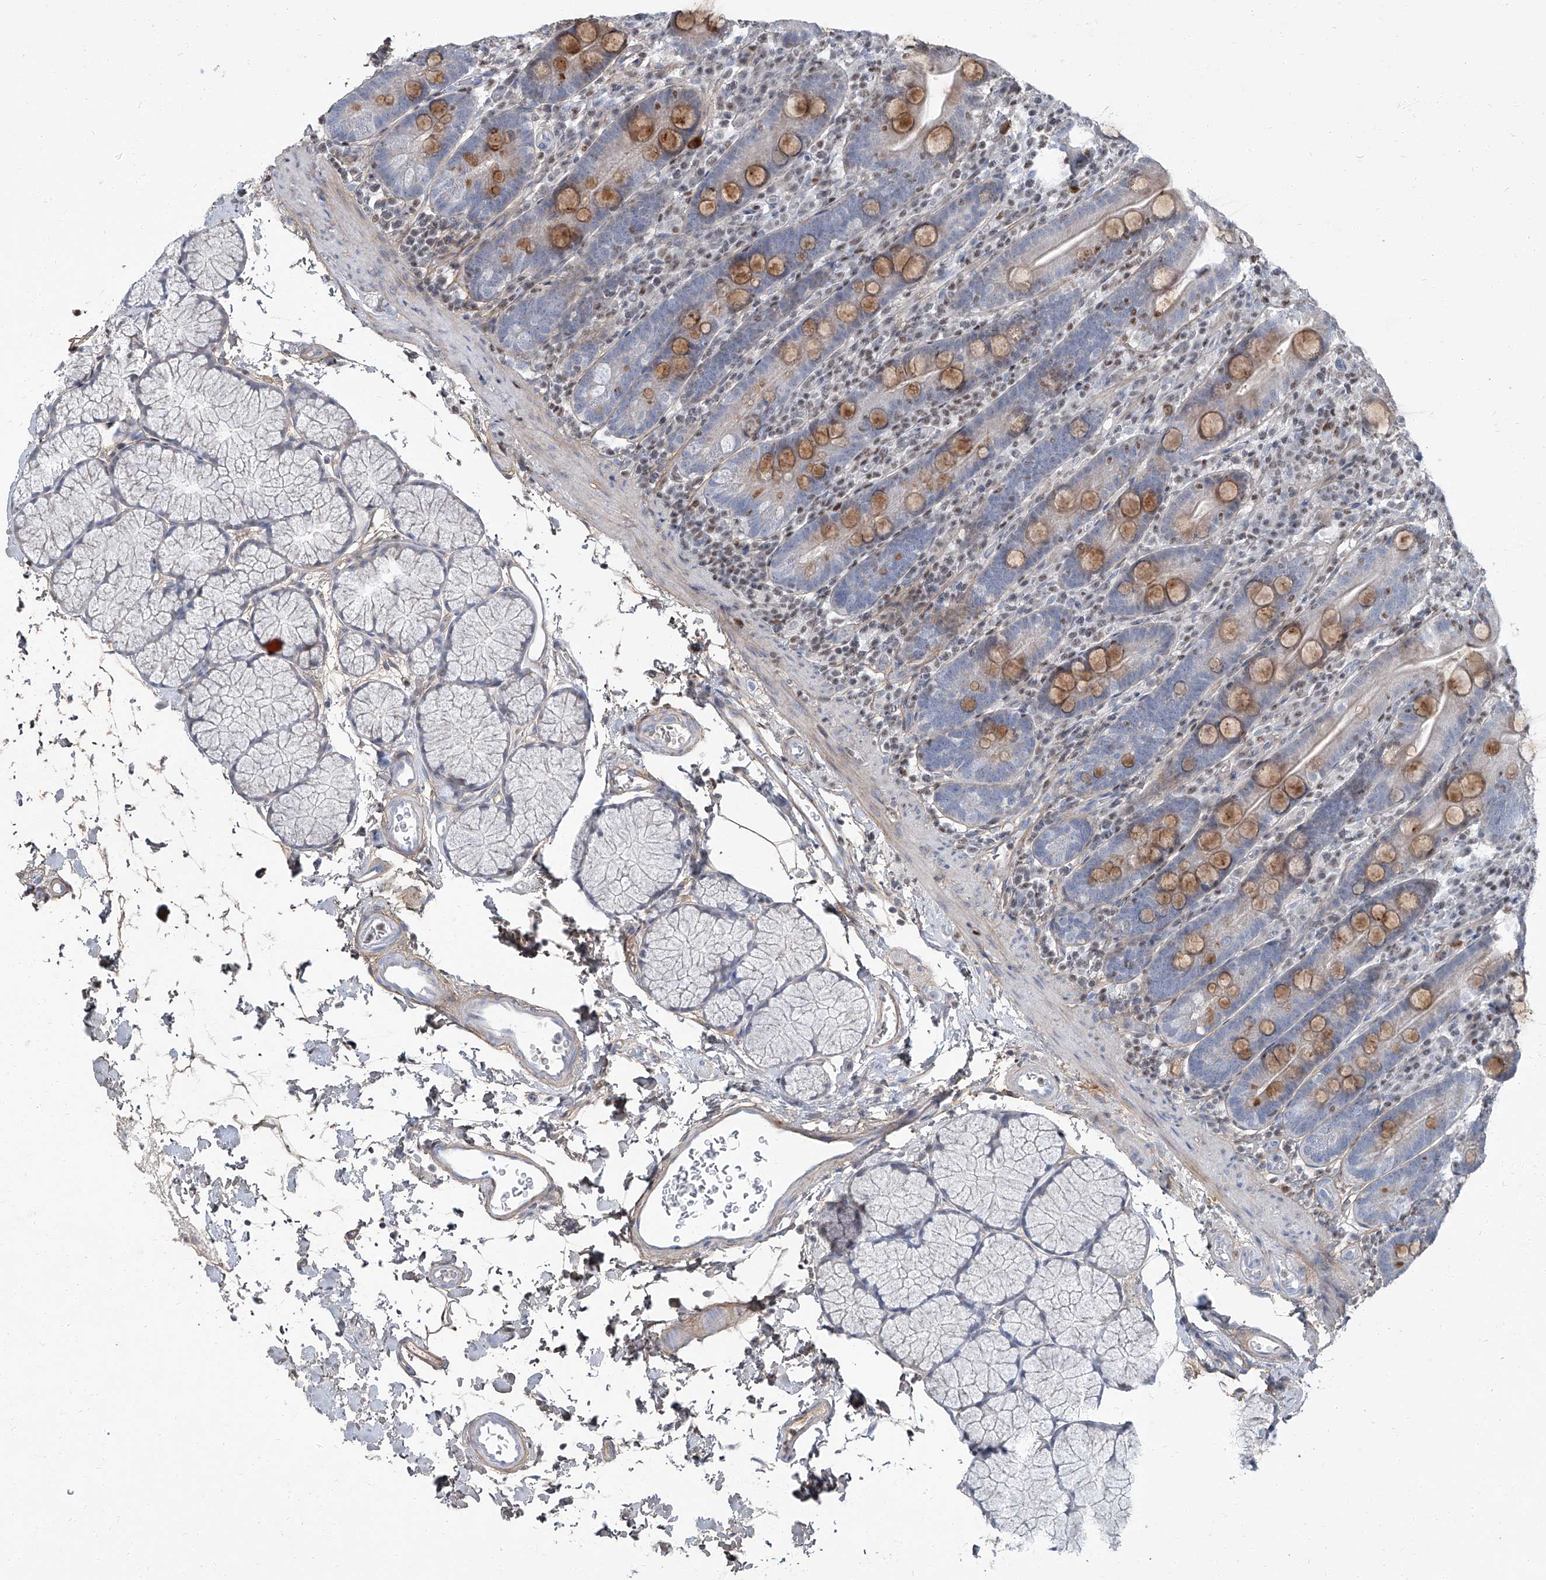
{"staining": {"intensity": "moderate", "quantity": "<25%", "location": "cytoplasmic/membranous"}, "tissue": "duodenum", "cell_type": "Glandular cells", "image_type": "normal", "snomed": [{"axis": "morphology", "description": "Normal tissue, NOS"}, {"axis": "topography", "description": "Duodenum"}], "caption": "IHC micrograph of normal duodenum: human duodenum stained using immunohistochemistry reveals low levels of moderate protein expression localized specifically in the cytoplasmic/membranous of glandular cells, appearing as a cytoplasmic/membranous brown color.", "gene": "HOXA3", "patient": {"sex": "male", "age": 35}}